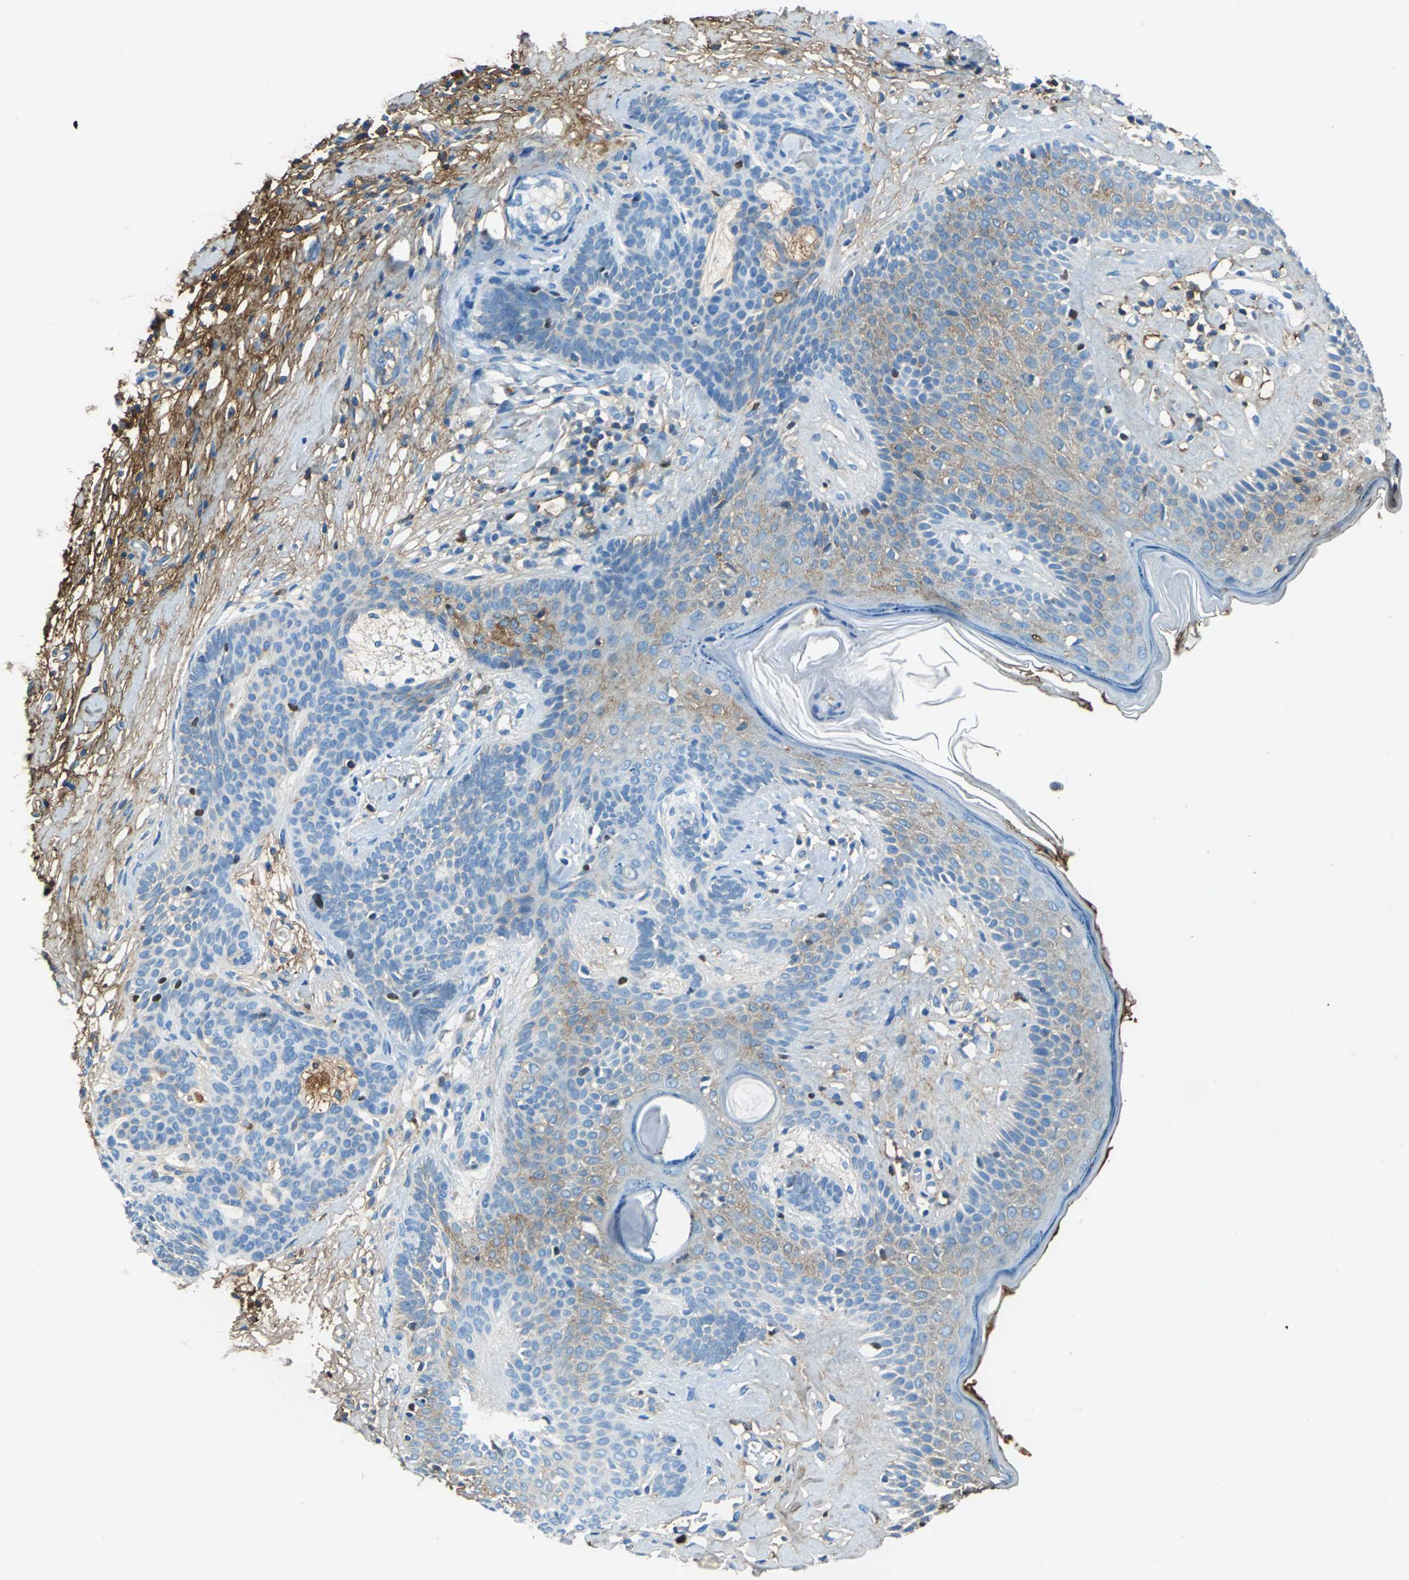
{"staining": {"intensity": "moderate", "quantity": "25%-75%", "location": "cytoplasmic/membranous"}, "tissue": "skin cancer", "cell_type": "Tumor cells", "image_type": "cancer", "snomed": [{"axis": "morphology", "description": "Developmental malformation"}, {"axis": "morphology", "description": "Basal cell carcinoma"}, {"axis": "topography", "description": "Skin"}], "caption": "IHC image of neoplastic tissue: skin basal cell carcinoma stained using immunohistochemistry reveals medium levels of moderate protein expression localized specifically in the cytoplasmic/membranous of tumor cells, appearing as a cytoplasmic/membranous brown color.", "gene": "ALB", "patient": {"sex": "female", "age": 62}}